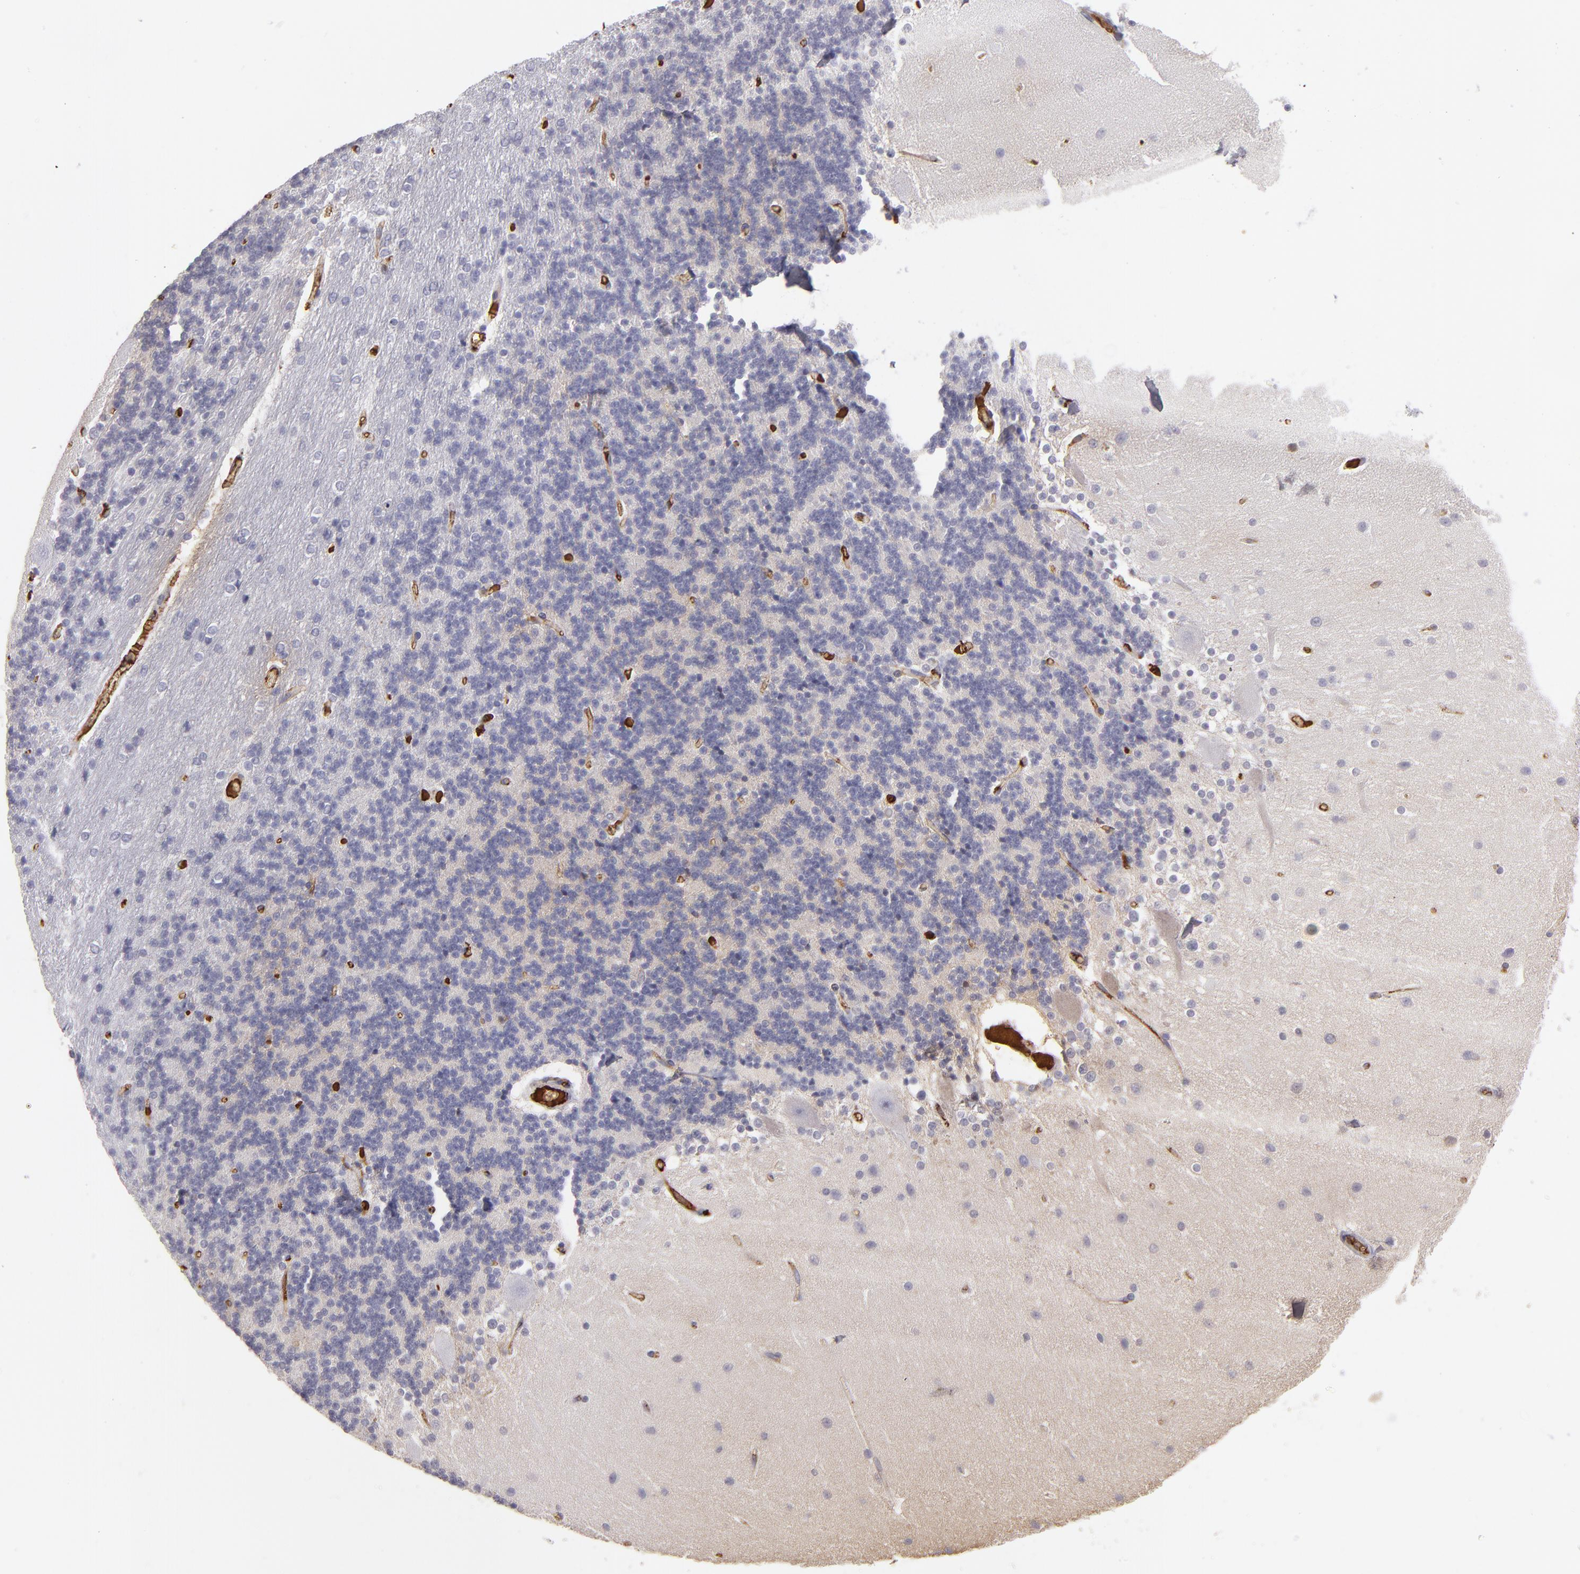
{"staining": {"intensity": "negative", "quantity": "none", "location": "none"}, "tissue": "cerebellum", "cell_type": "Cells in granular layer", "image_type": "normal", "snomed": [{"axis": "morphology", "description": "Normal tissue, NOS"}, {"axis": "topography", "description": "Cerebellum"}], "caption": "High power microscopy photomicrograph of an immunohistochemistry micrograph of normal cerebellum, revealing no significant expression in cells in granular layer. (Stains: DAB (3,3'-diaminobenzidine) IHC with hematoxylin counter stain, Microscopy: brightfield microscopy at high magnification).", "gene": "ABCC4", "patient": {"sex": "female", "age": 54}}